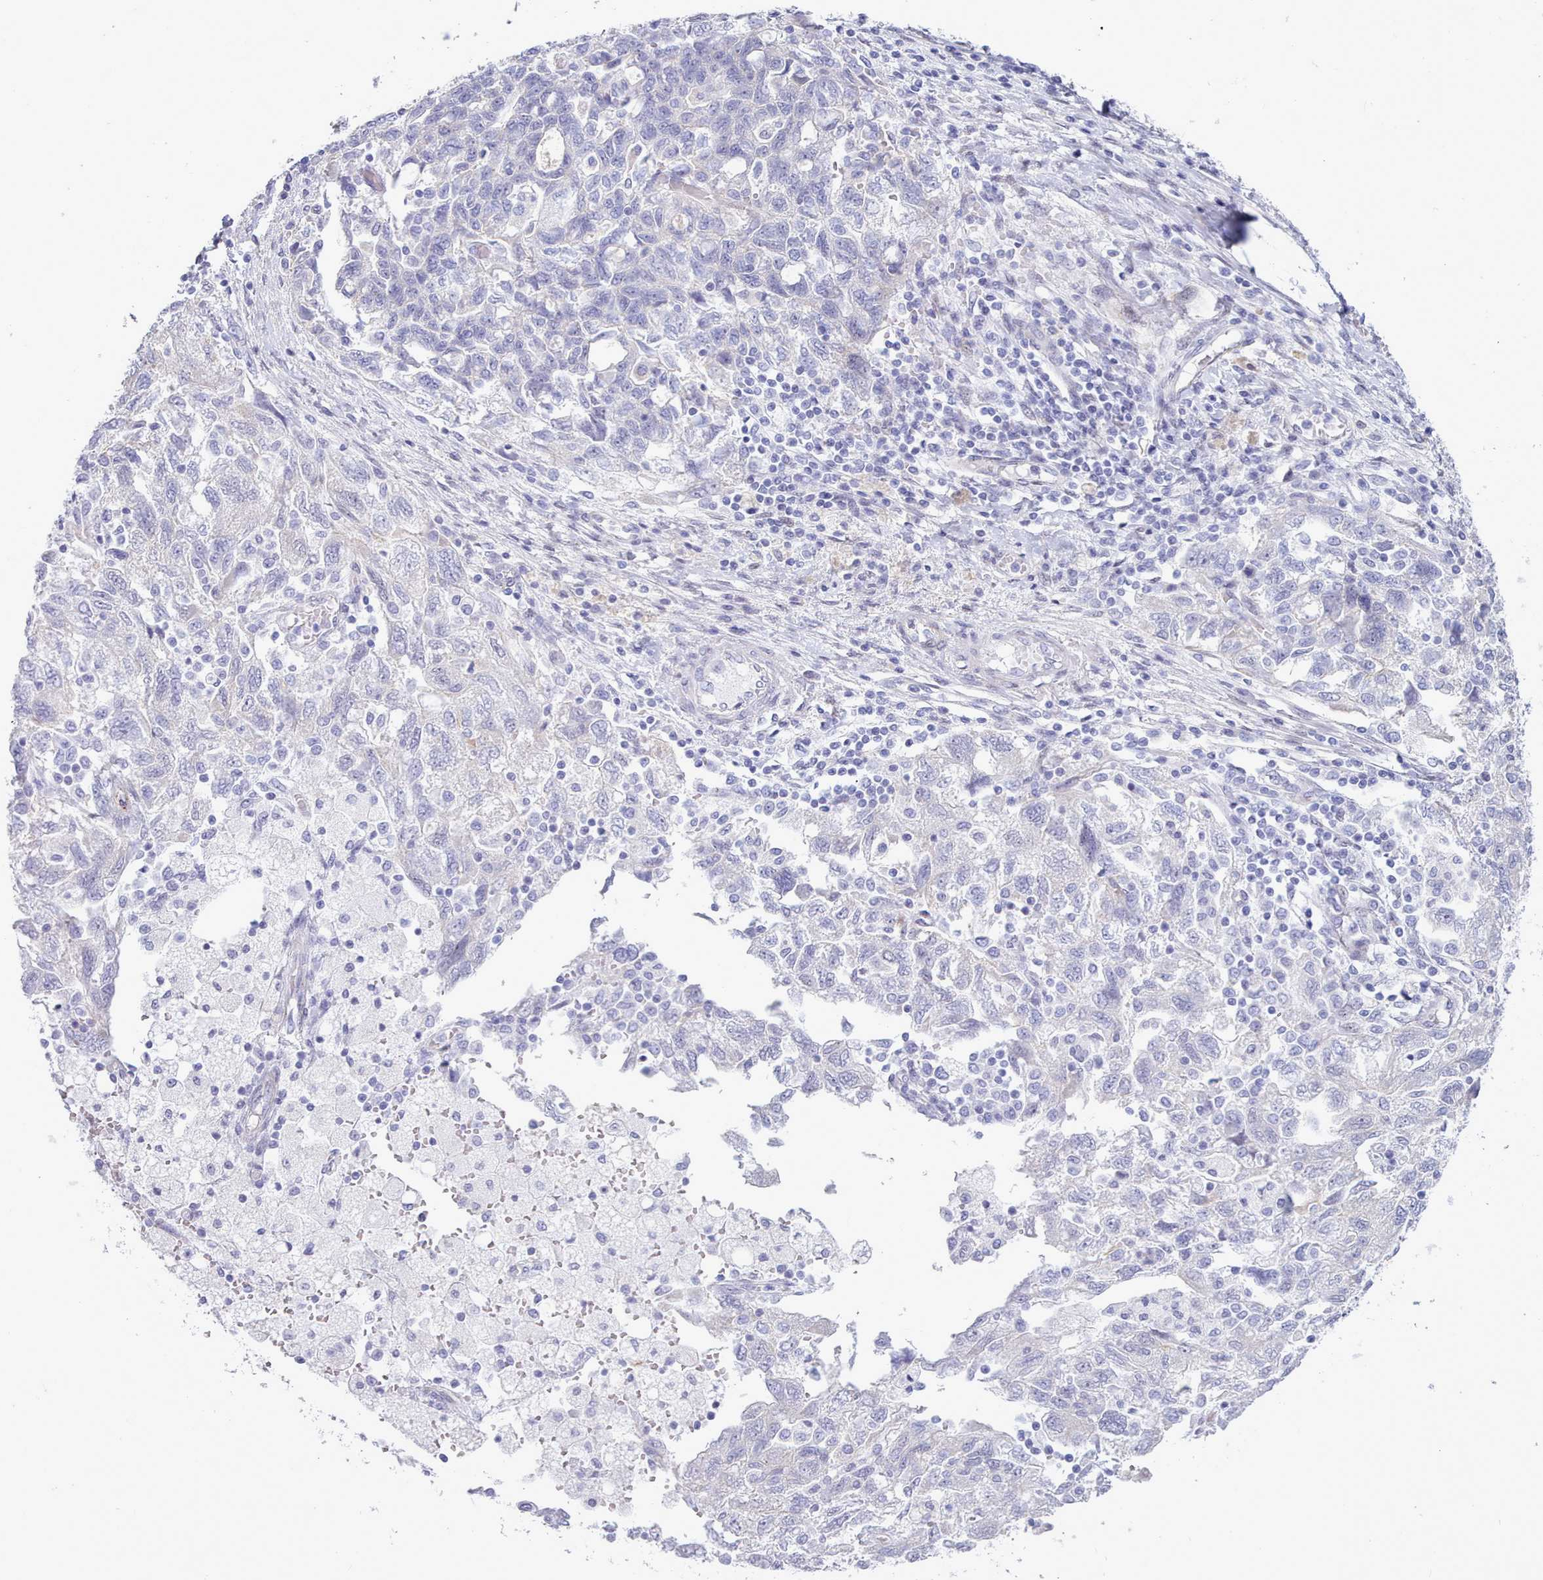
{"staining": {"intensity": "negative", "quantity": "none", "location": "none"}, "tissue": "ovarian cancer", "cell_type": "Tumor cells", "image_type": "cancer", "snomed": [{"axis": "morphology", "description": "Carcinoma, NOS"}, {"axis": "morphology", "description": "Cystadenocarcinoma, serous, NOS"}, {"axis": "topography", "description": "Ovary"}], "caption": "Ovarian cancer (serous cystadenocarcinoma) was stained to show a protein in brown. There is no significant staining in tumor cells.", "gene": "TMEM253", "patient": {"sex": "female", "age": 69}}